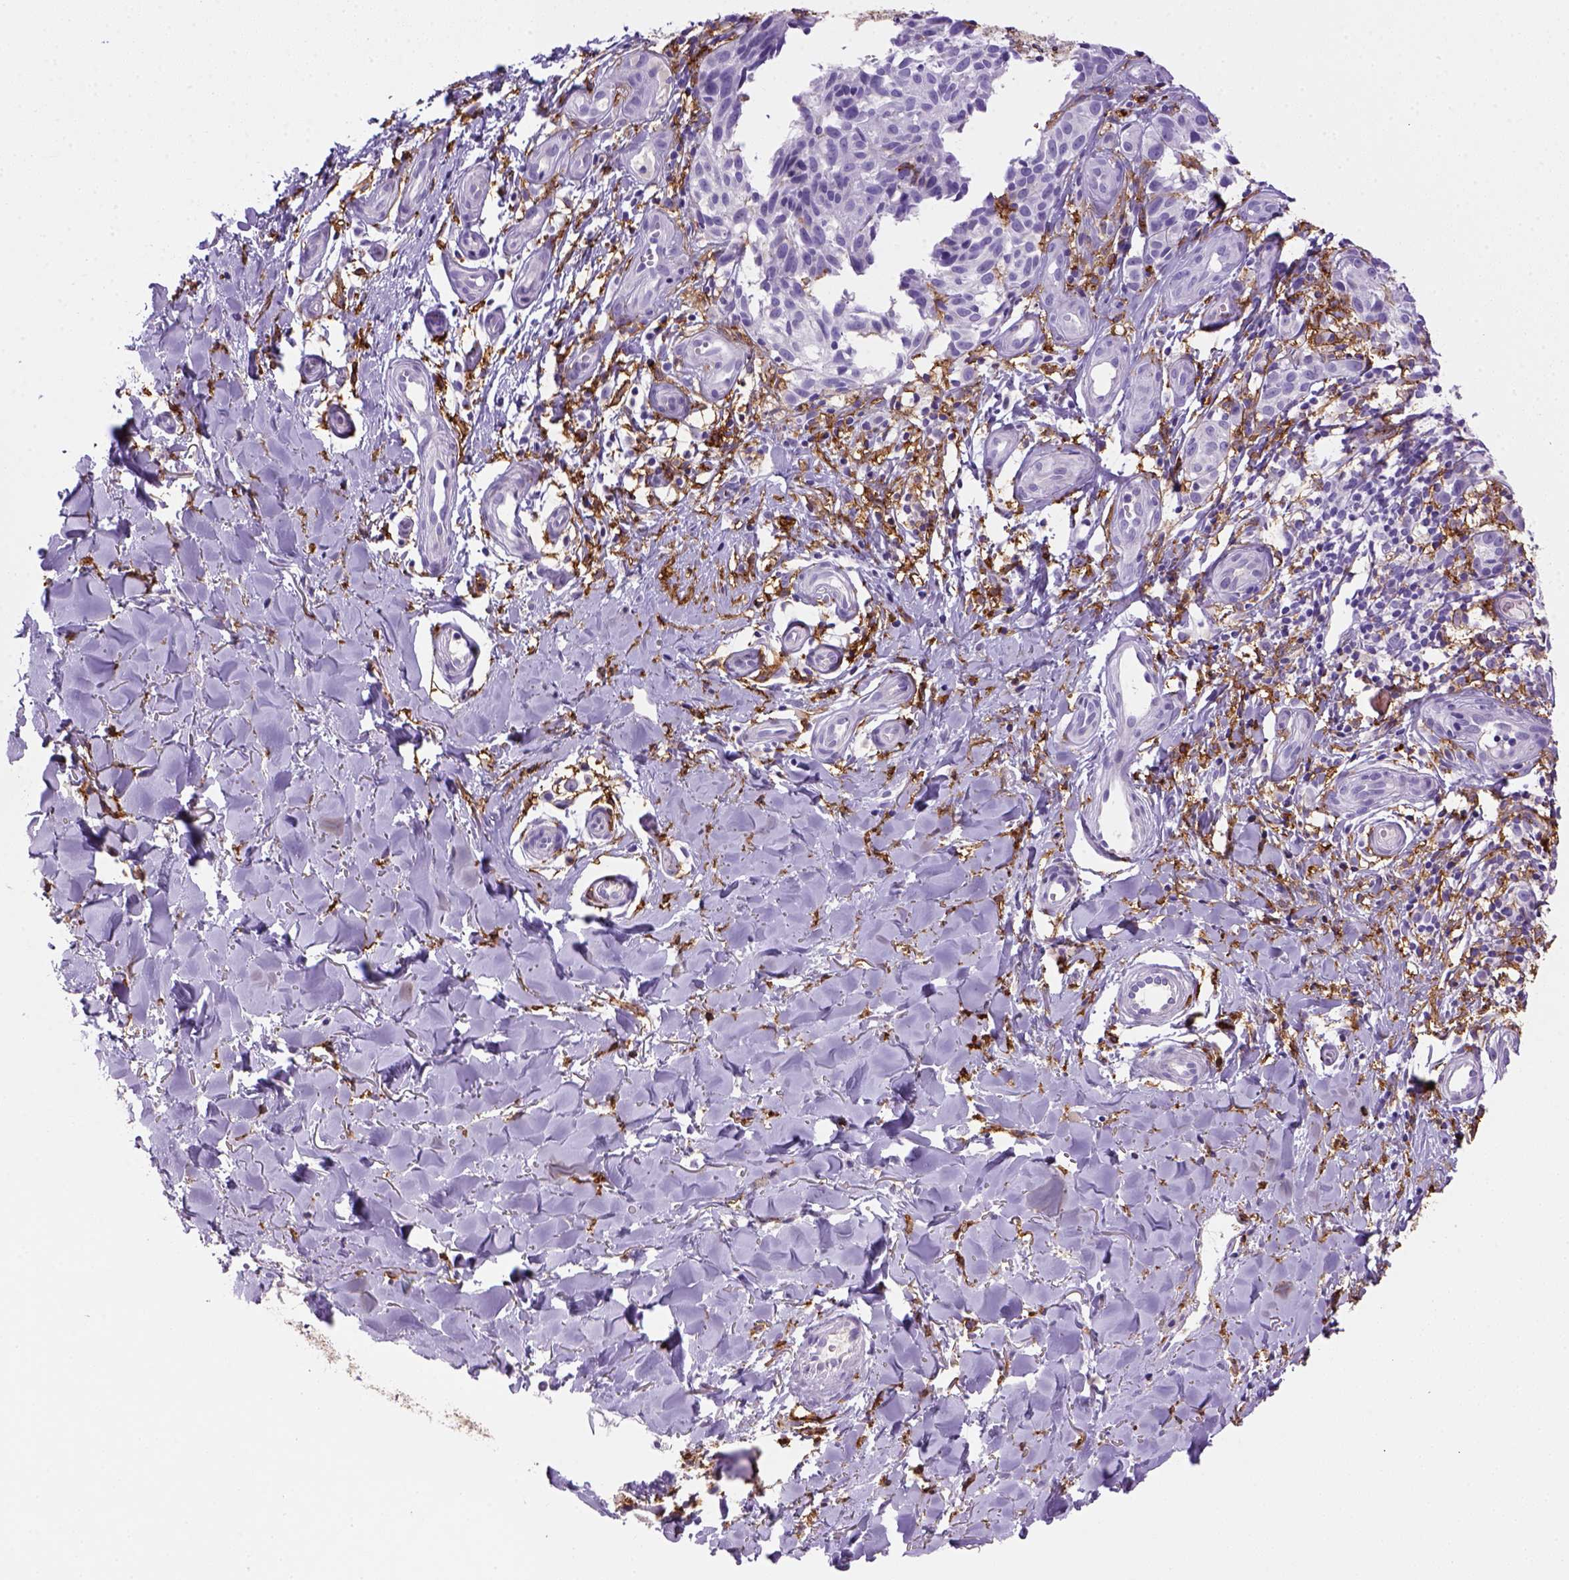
{"staining": {"intensity": "negative", "quantity": "none", "location": "none"}, "tissue": "melanoma", "cell_type": "Tumor cells", "image_type": "cancer", "snomed": [{"axis": "morphology", "description": "Malignant melanoma, NOS"}, {"axis": "topography", "description": "Skin"}], "caption": "DAB immunohistochemical staining of human malignant melanoma reveals no significant staining in tumor cells. The staining is performed using DAB brown chromogen with nuclei counter-stained in using hematoxylin.", "gene": "CD14", "patient": {"sex": "female", "age": 53}}